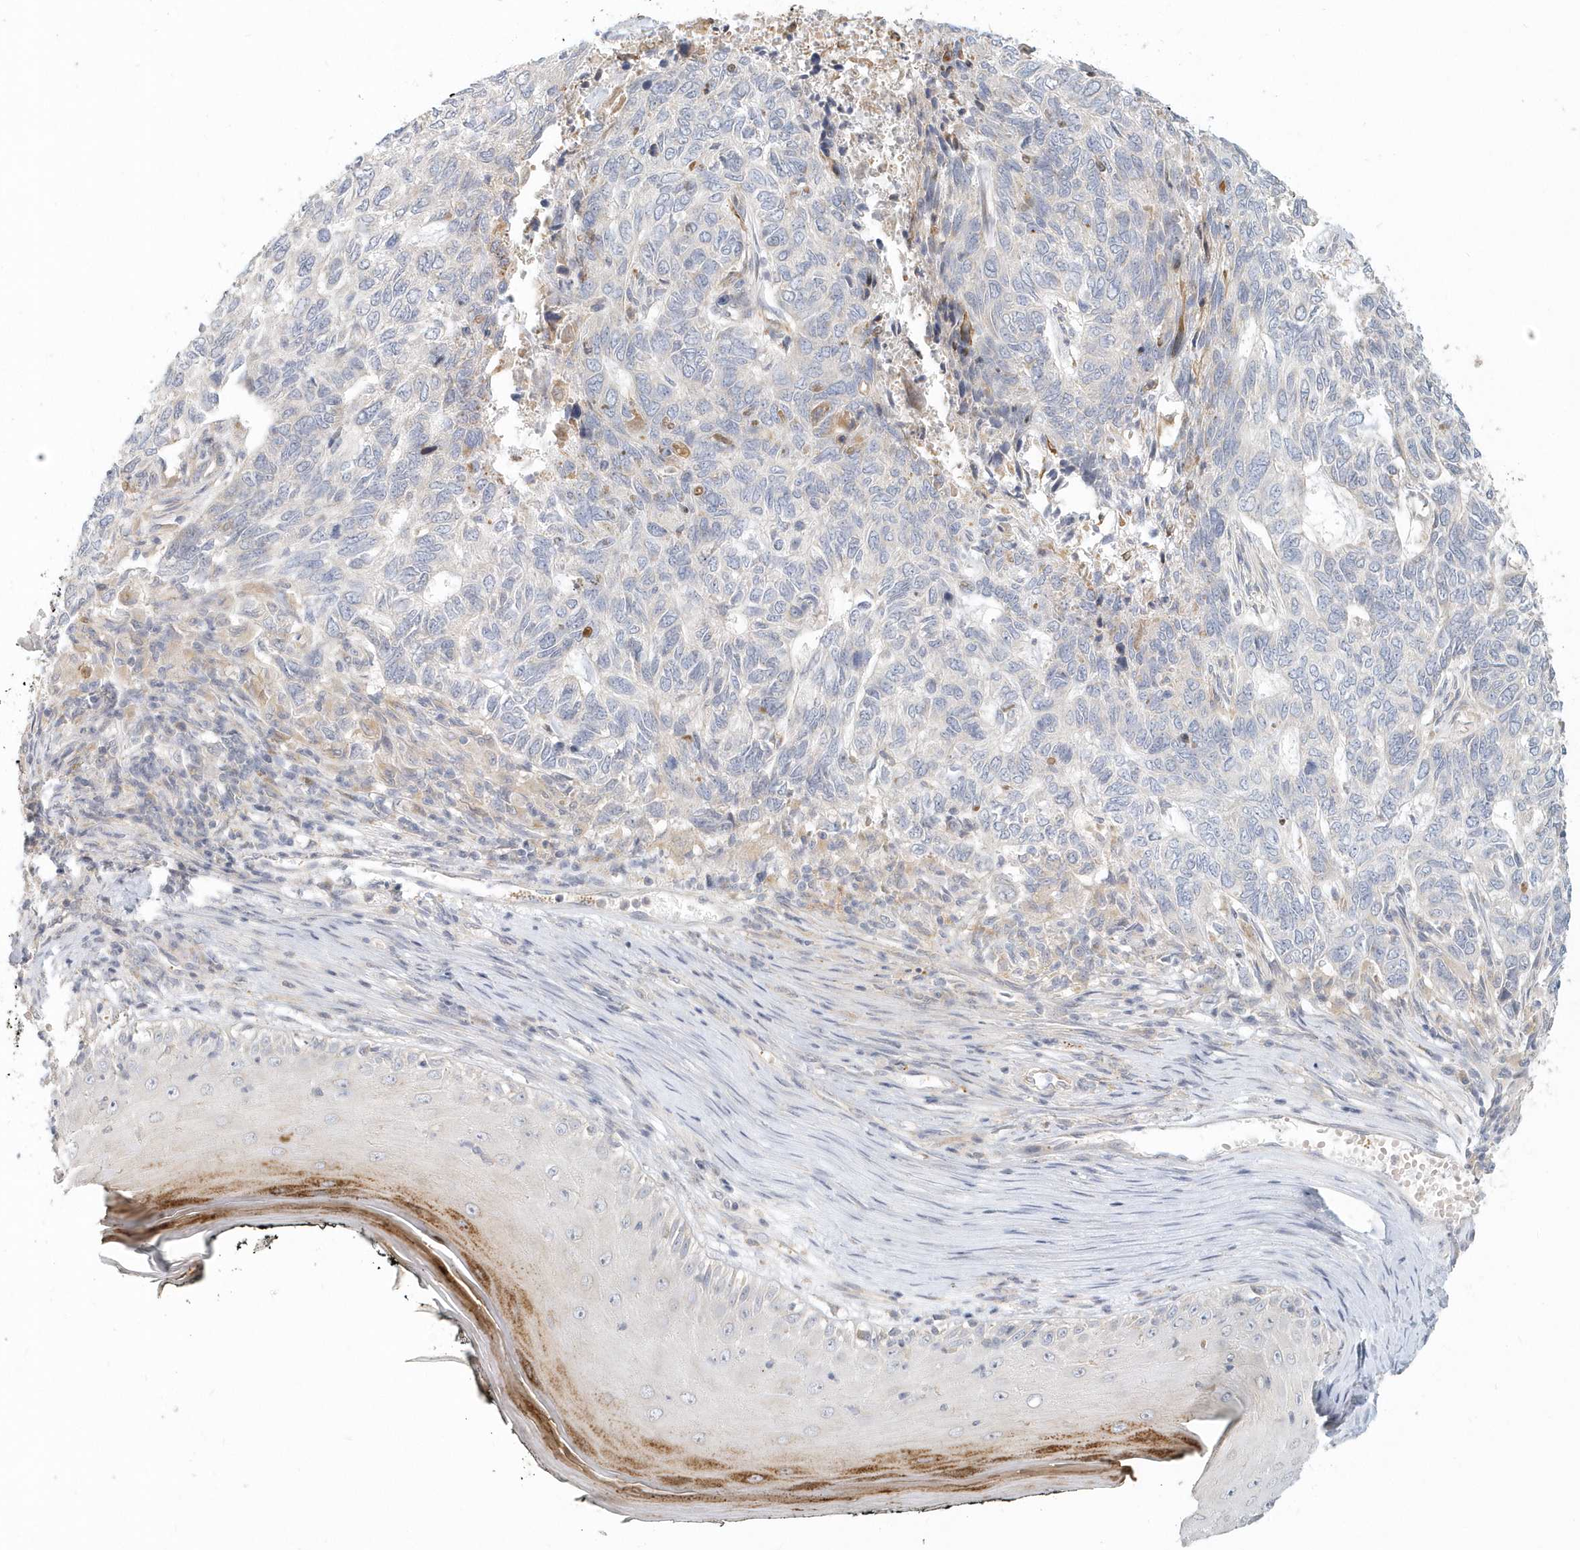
{"staining": {"intensity": "negative", "quantity": "none", "location": "none"}, "tissue": "skin cancer", "cell_type": "Tumor cells", "image_type": "cancer", "snomed": [{"axis": "morphology", "description": "Basal cell carcinoma"}, {"axis": "topography", "description": "Skin"}], "caption": "DAB (3,3'-diaminobenzidine) immunohistochemical staining of human basal cell carcinoma (skin) exhibits no significant expression in tumor cells.", "gene": "NAPB", "patient": {"sex": "female", "age": 65}}